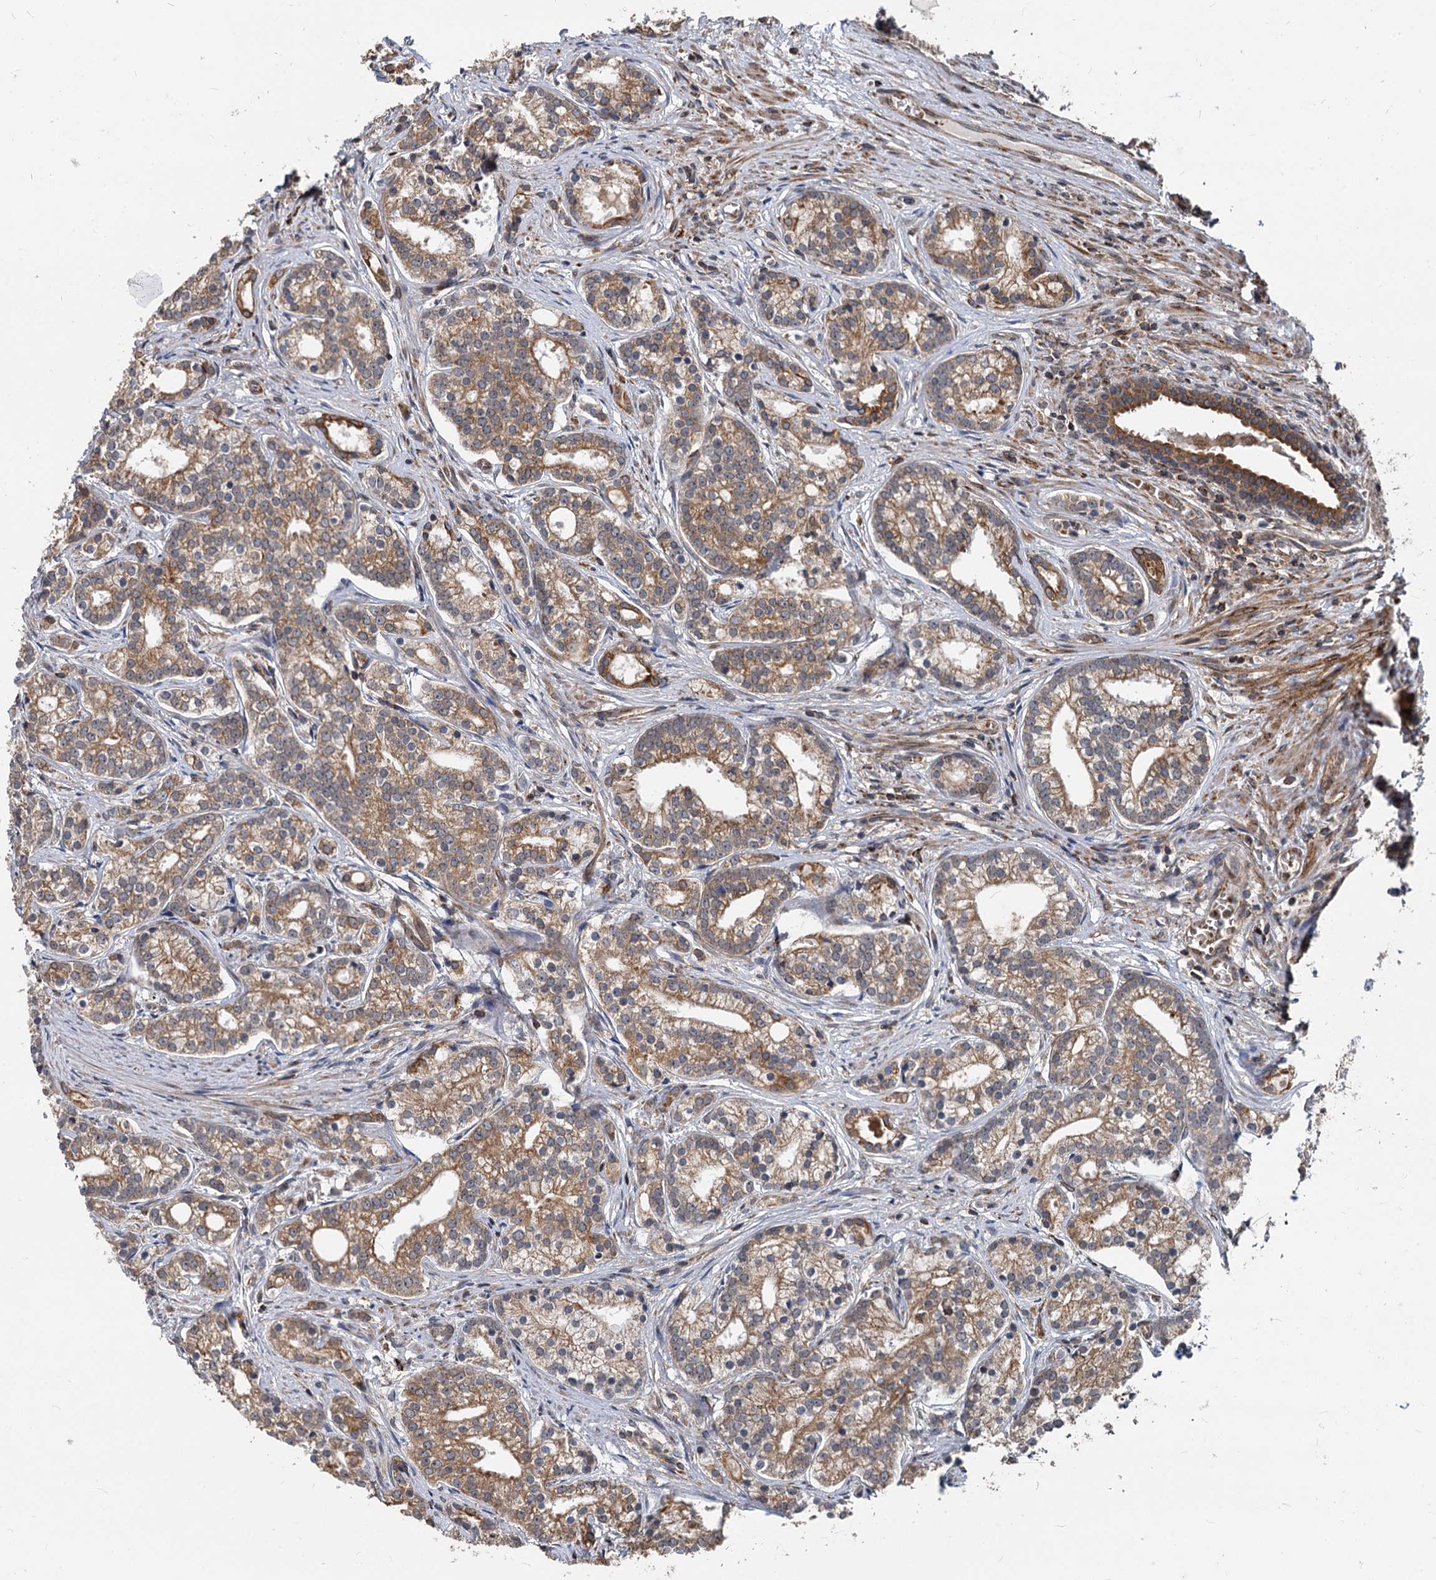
{"staining": {"intensity": "moderate", "quantity": ">75%", "location": "cytoplasmic/membranous"}, "tissue": "prostate cancer", "cell_type": "Tumor cells", "image_type": "cancer", "snomed": [{"axis": "morphology", "description": "Adenocarcinoma, Low grade"}, {"axis": "topography", "description": "Prostate"}], "caption": "The micrograph exhibits immunohistochemical staining of prostate cancer. There is moderate cytoplasmic/membranous expression is seen in approximately >75% of tumor cells.", "gene": "STIM1", "patient": {"sex": "male", "age": 71}}